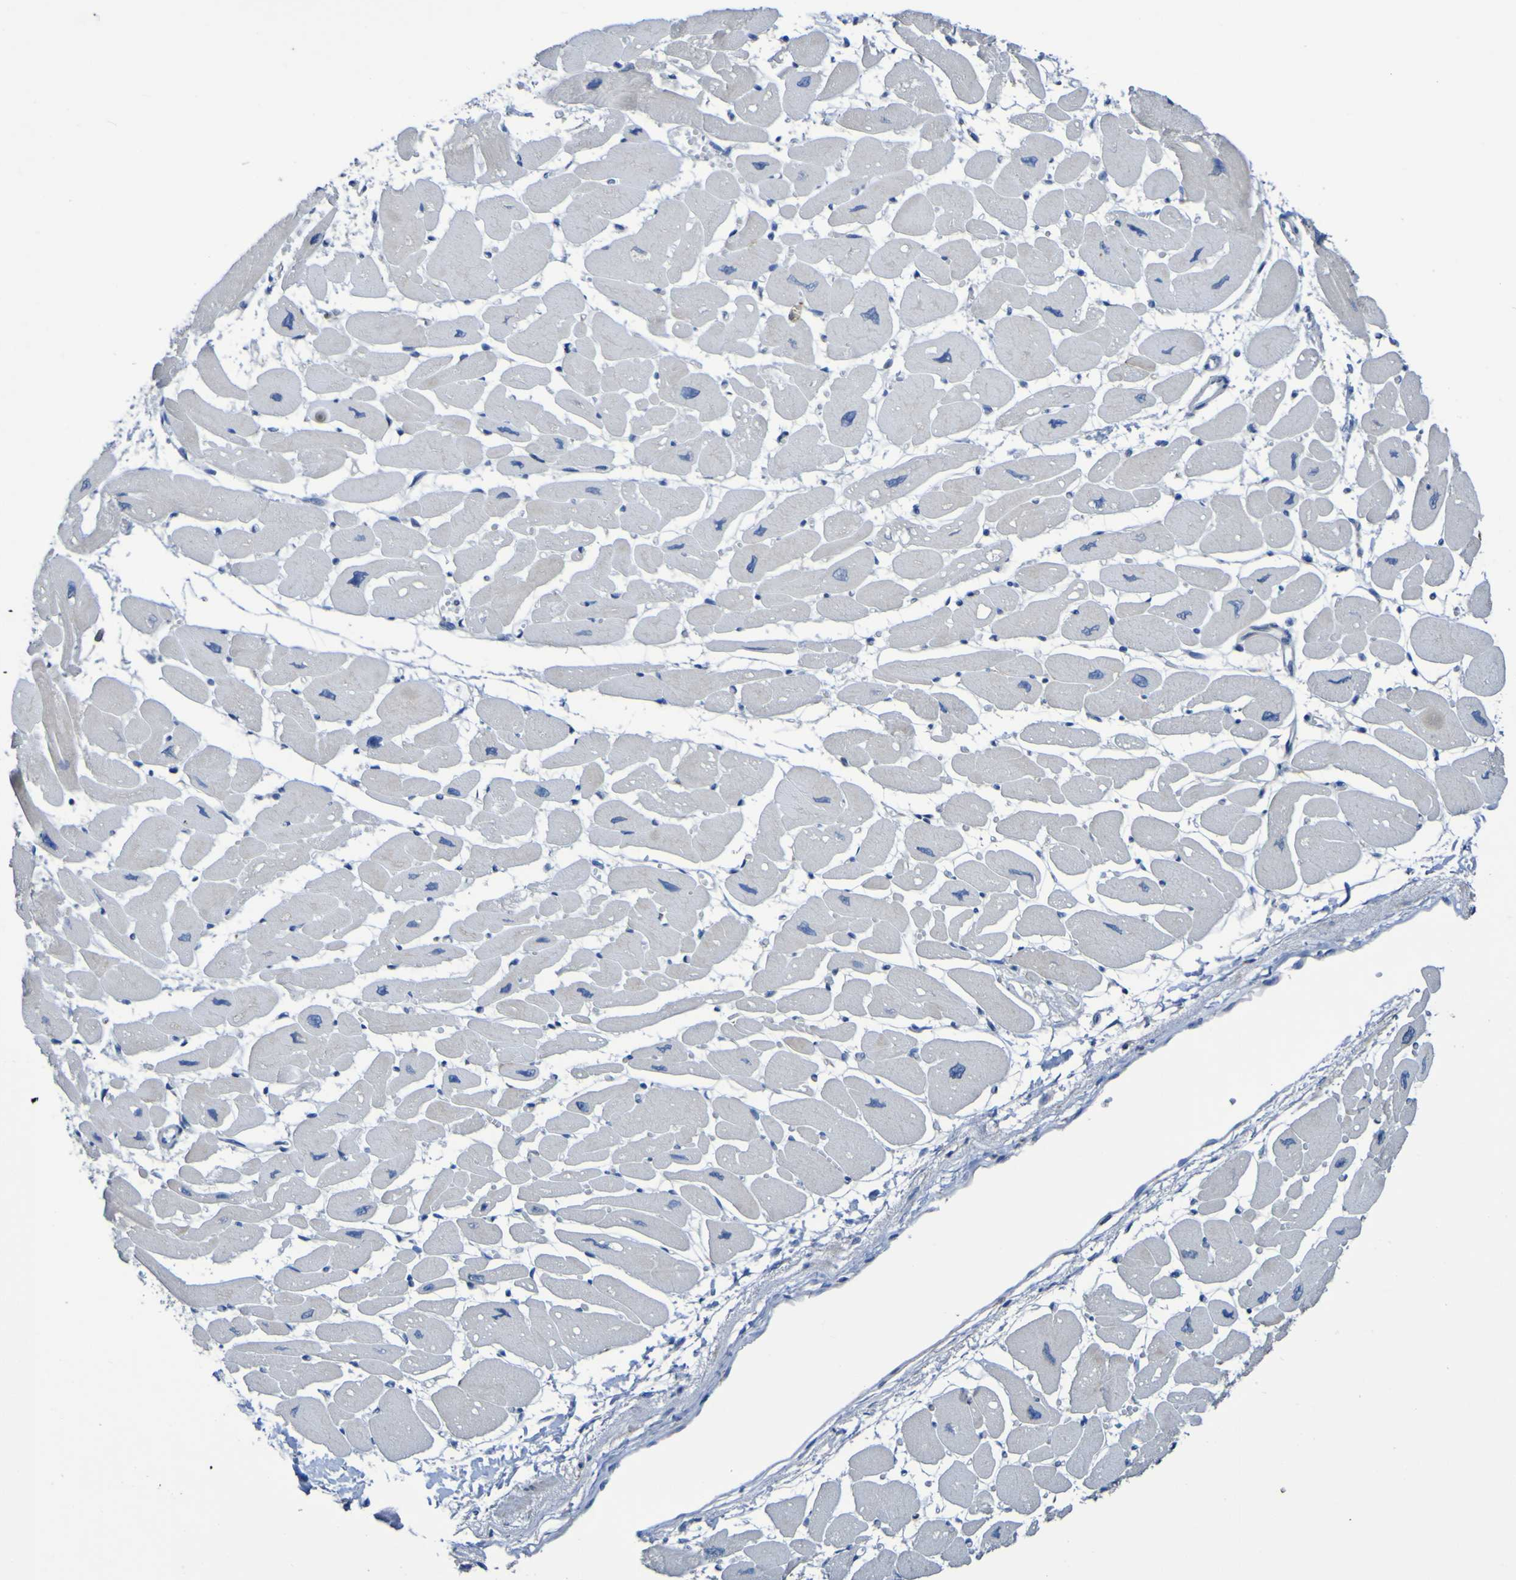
{"staining": {"intensity": "negative", "quantity": "none", "location": "none"}, "tissue": "heart muscle", "cell_type": "Cardiomyocytes", "image_type": "normal", "snomed": [{"axis": "morphology", "description": "Normal tissue, NOS"}, {"axis": "topography", "description": "Heart"}], "caption": "An immunohistochemistry histopathology image of normal heart muscle is shown. There is no staining in cardiomyocytes of heart muscle.", "gene": "C11orf24", "patient": {"sex": "female", "age": 54}}